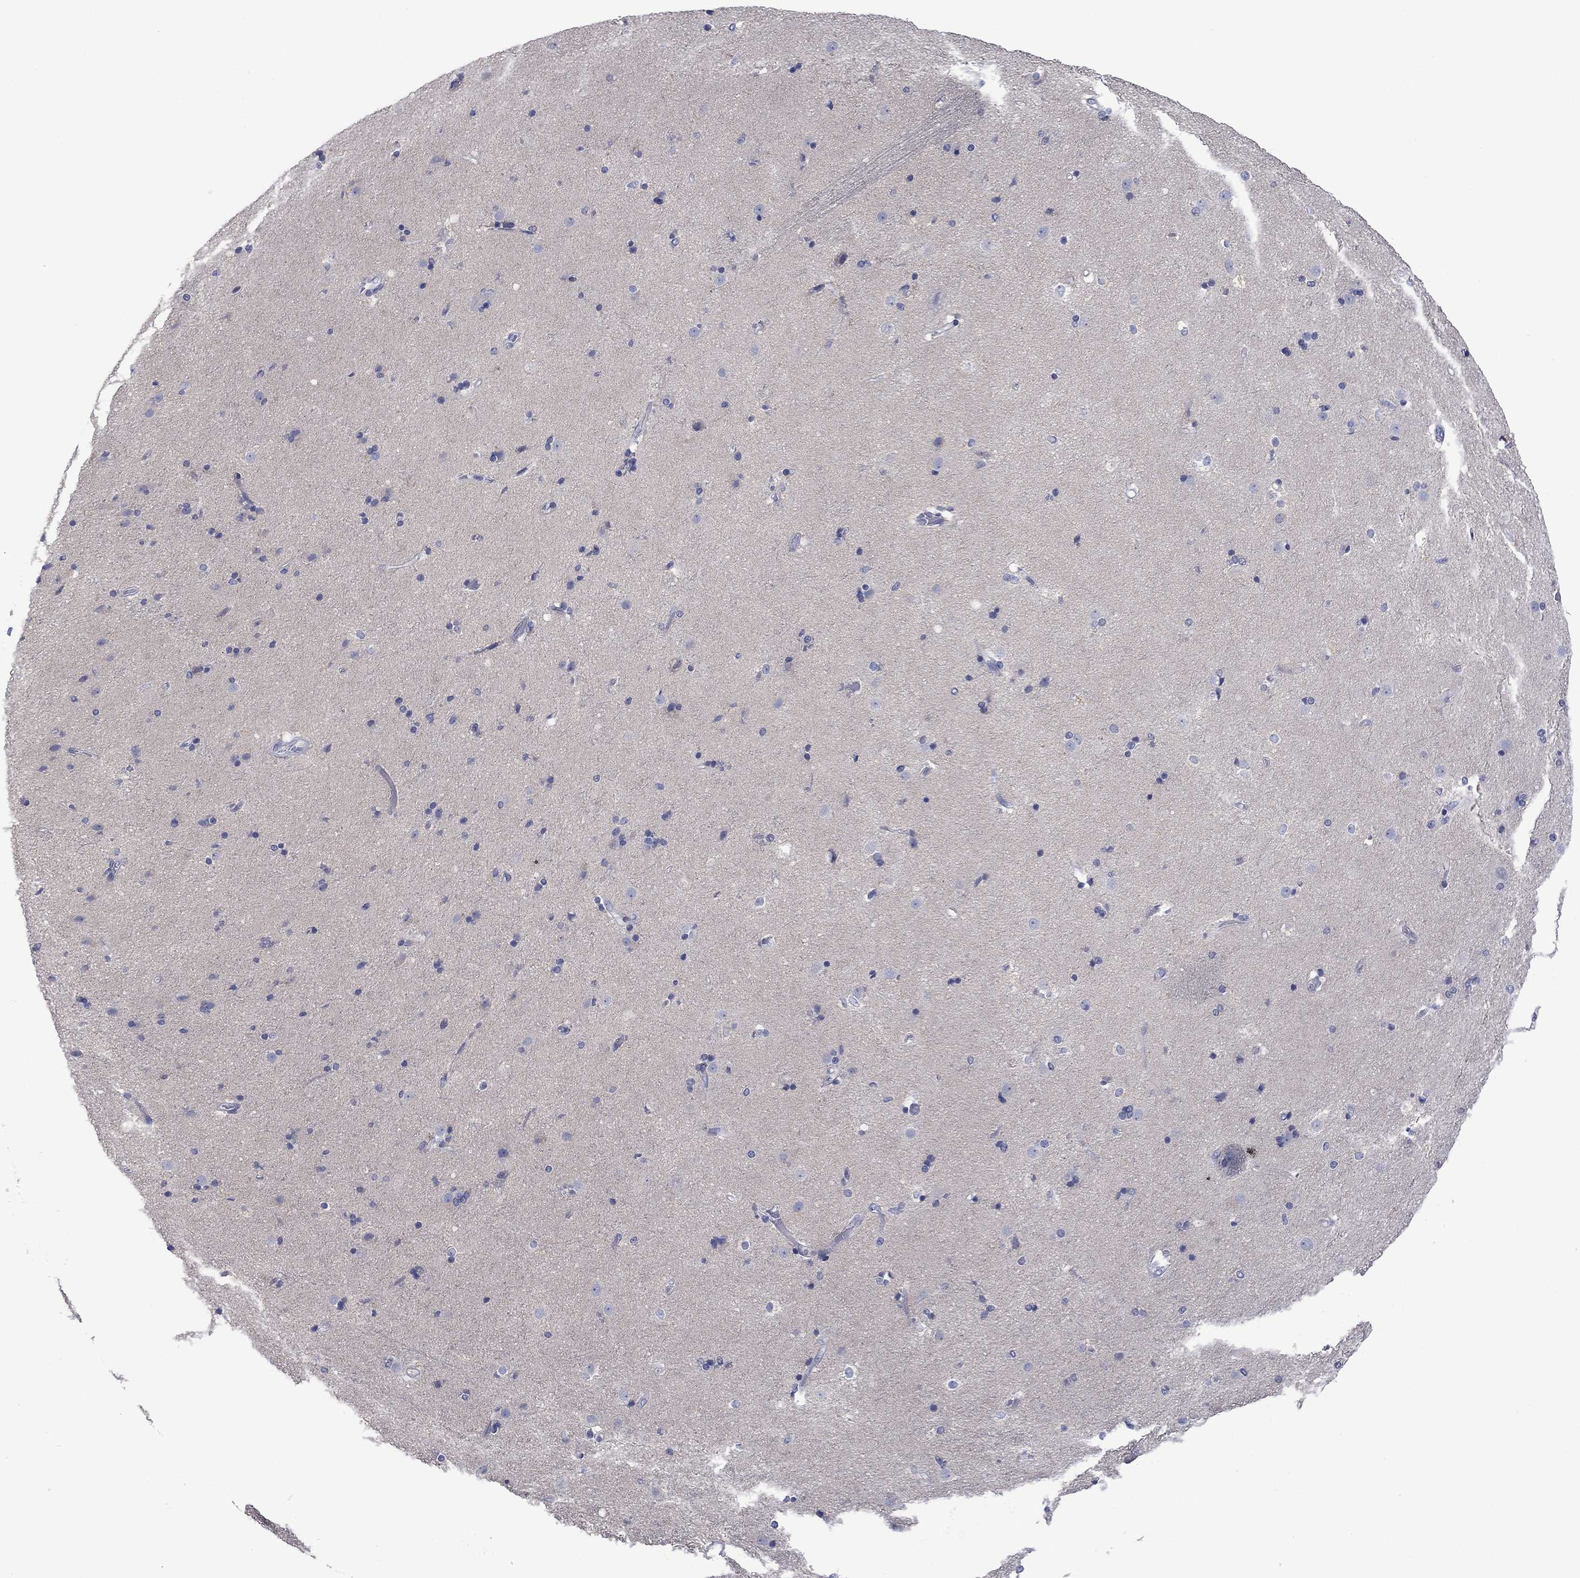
{"staining": {"intensity": "negative", "quantity": "none", "location": "none"}, "tissue": "caudate", "cell_type": "Glial cells", "image_type": "normal", "snomed": [{"axis": "morphology", "description": "Normal tissue, NOS"}, {"axis": "topography", "description": "Lateral ventricle wall"}], "caption": "Immunohistochemistry histopathology image of benign human caudate stained for a protein (brown), which reveals no expression in glial cells. The staining is performed using DAB (3,3'-diaminobenzidine) brown chromogen with nuclei counter-stained in using hematoxylin.", "gene": "FER1L6", "patient": {"sex": "female", "age": 71}}